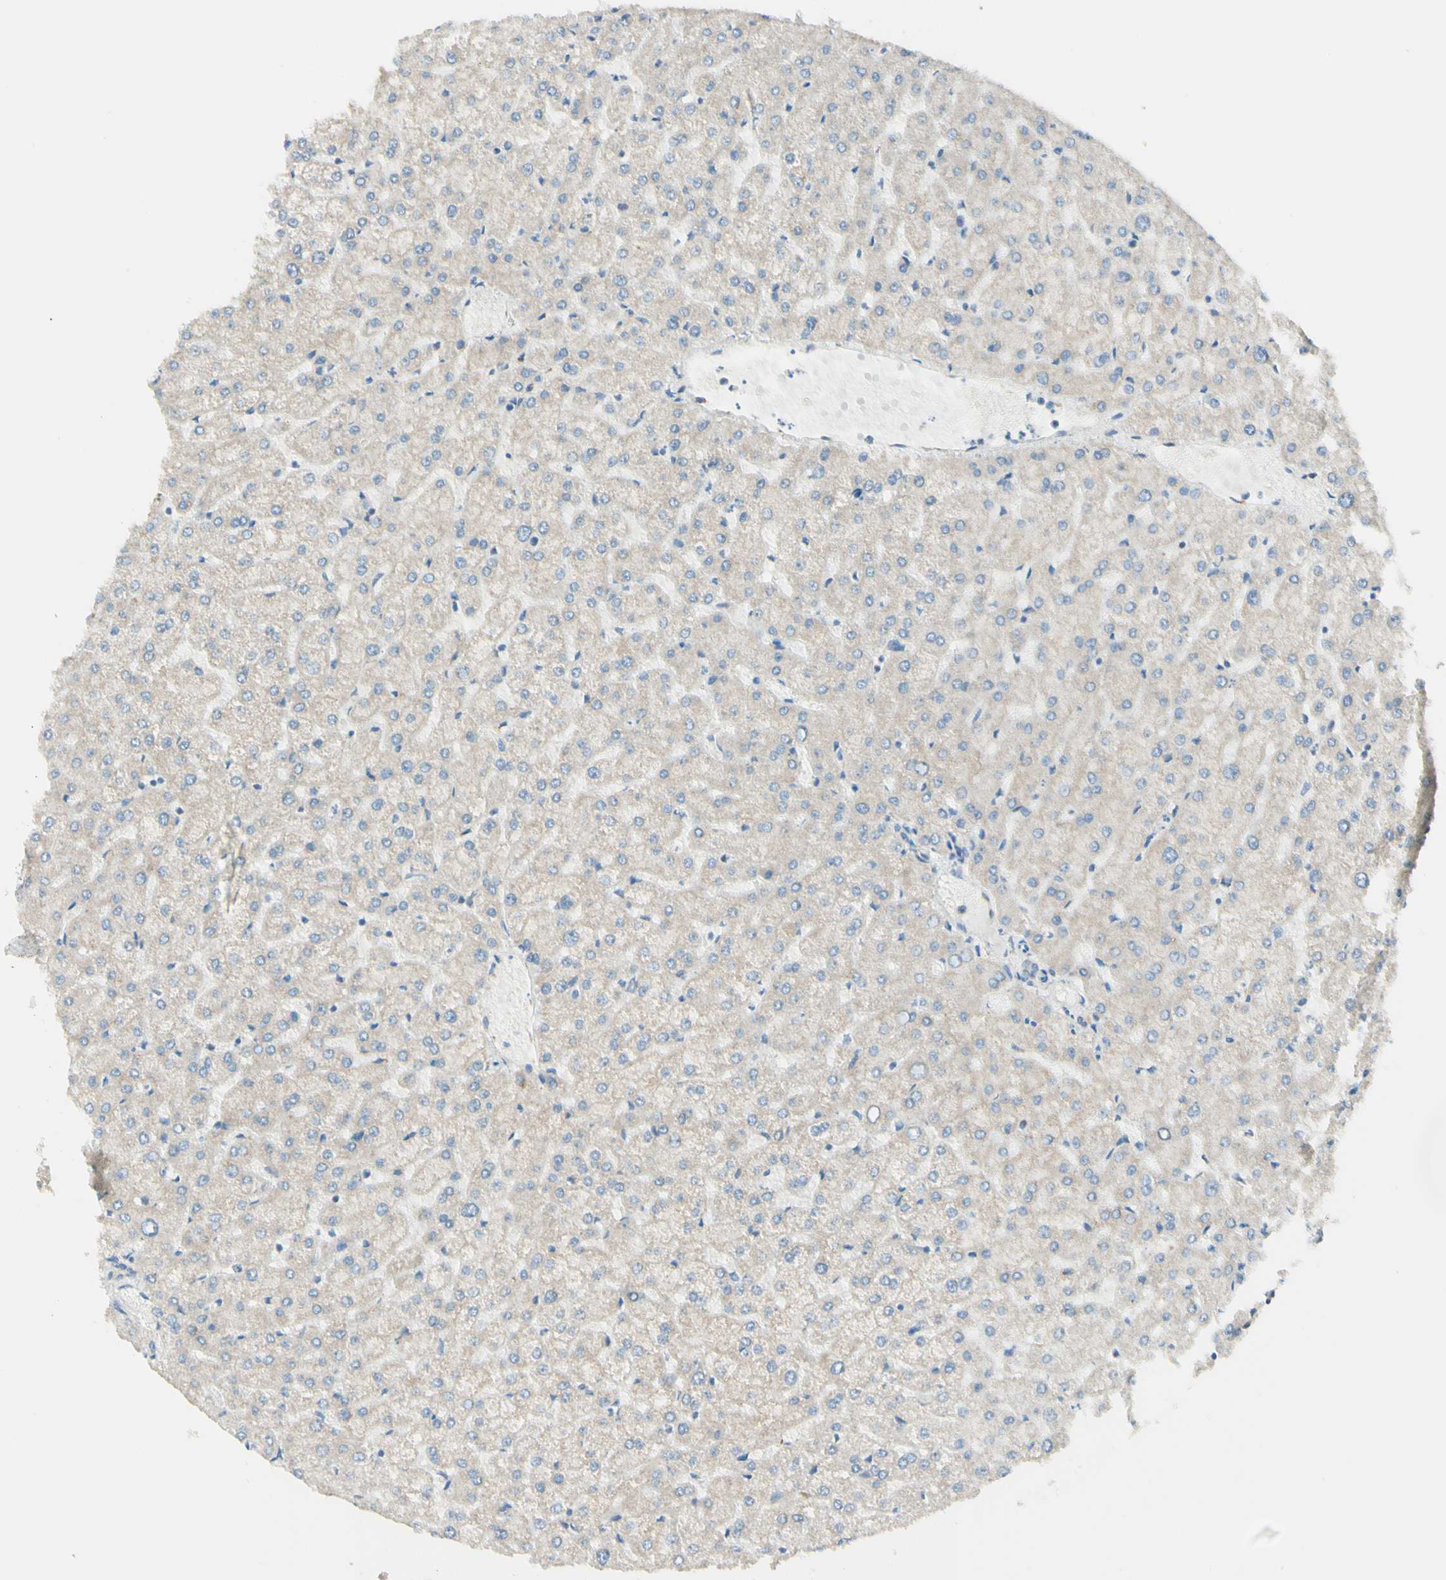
{"staining": {"intensity": "weak", "quantity": "25%-75%", "location": "cytoplasmic/membranous"}, "tissue": "liver", "cell_type": "Cholangiocytes", "image_type": "normal", "snomed": [{"axis": "morphology", "description": "Normal tissue, NOS"}, {"axis": "topography", "description": "Liver"}], "caption": "A histopathology image showing weak cytoplasmic/membranous staining in approximately 25%-75% of cholangiocytes in normal liver, as visualized by brown immunohistochemical staining.", "gene": "ARMC10", "patient": {"sex": "female", "age": 32}}